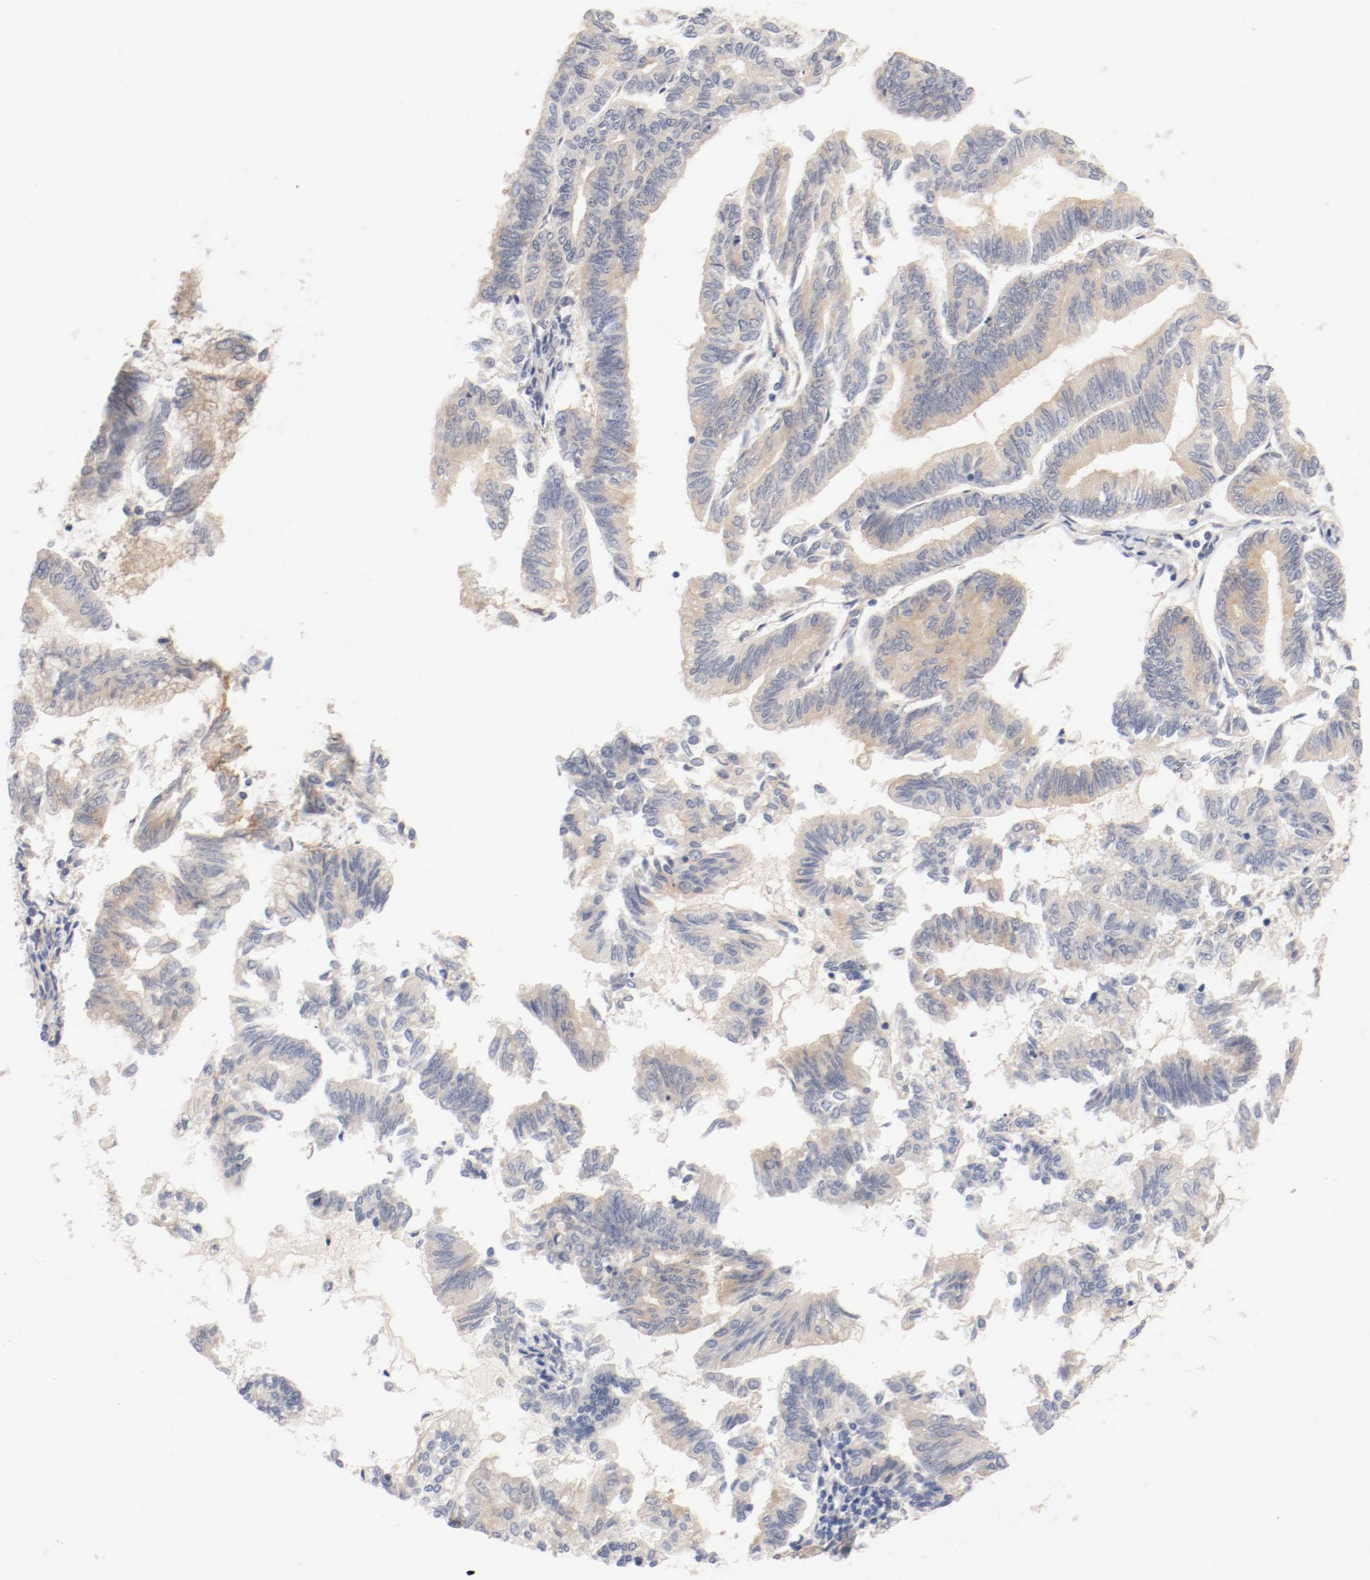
{"staining": {"intensity": "weak", "quantity": "25%-75%", "location": "cytoplasmic/membranous"}, "tissue": "endometrial cancer", "cell_type": "Tumor cells", "image_type": "cancer", "snomed": [{"axis": "morphology", "description": "Adenocarcinoma, NOS"}, {"axis": "topography", "description": "Endometrium"}], "caption": "Adenocarcinoma (endometrial) stained with DAB (3,3'-diaminobenzidine) IHC exhibits low levels of weak cytoplasmic/membranous staining in about 25%-75% of tumor cells.", "gene": "DYNC1H1", "patient": {"sex": "female", "age": 79}}